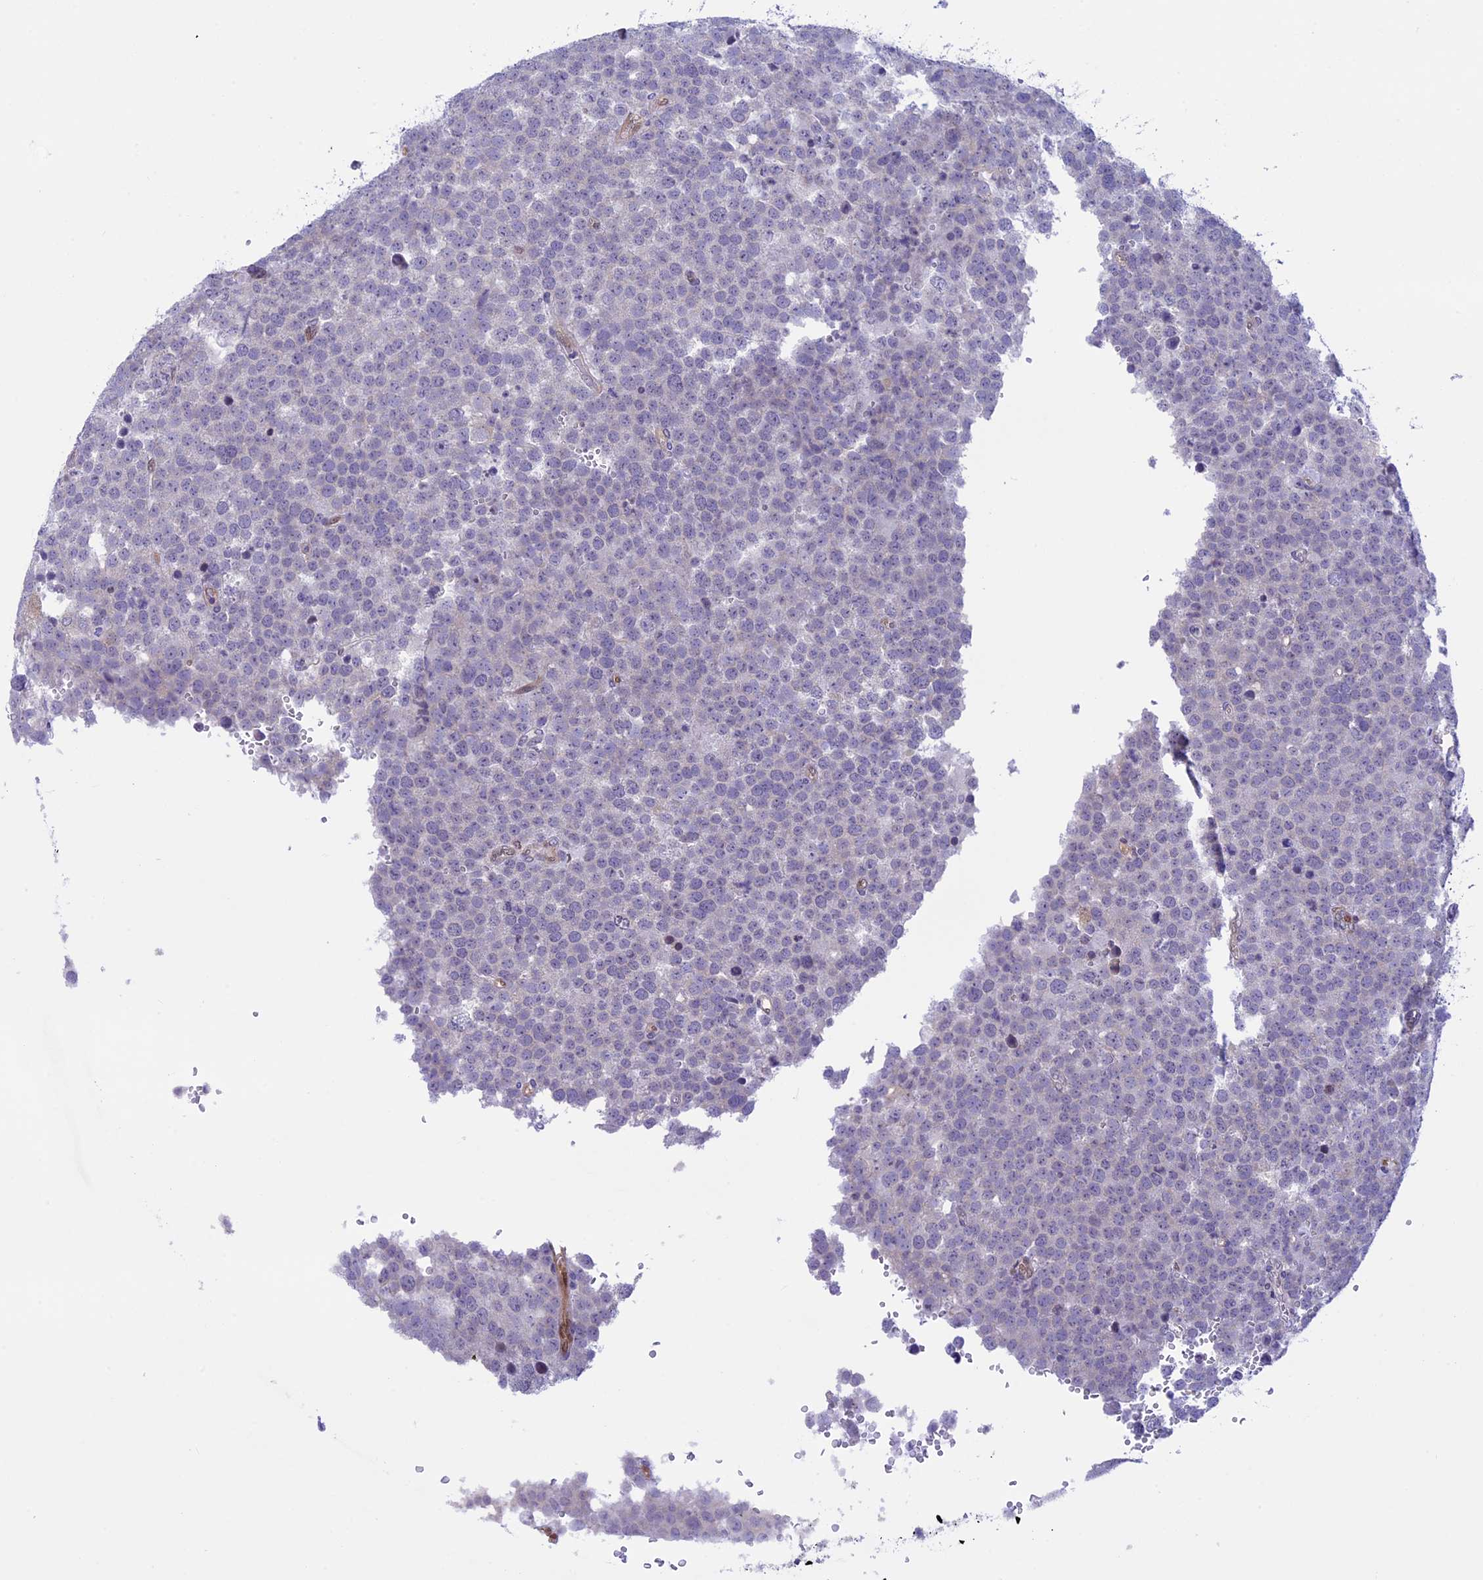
{"staining": {"intensity": "negative", "quantity": "none", "location": "none"}, "tissue": "testis cancer", "cell_type": "Tumor cells", "image_type": "cancer", "snomed": [{"axis": "morphology", "description": "Seminoma, NOS"}, {"axis": "topography", "description": "Testis"}], "caption": "A micrograph of human testis cancer is negative for staining in tumor cells.", "gene": "IGSF6", "patient": {"sex": "male", "age": 71}}